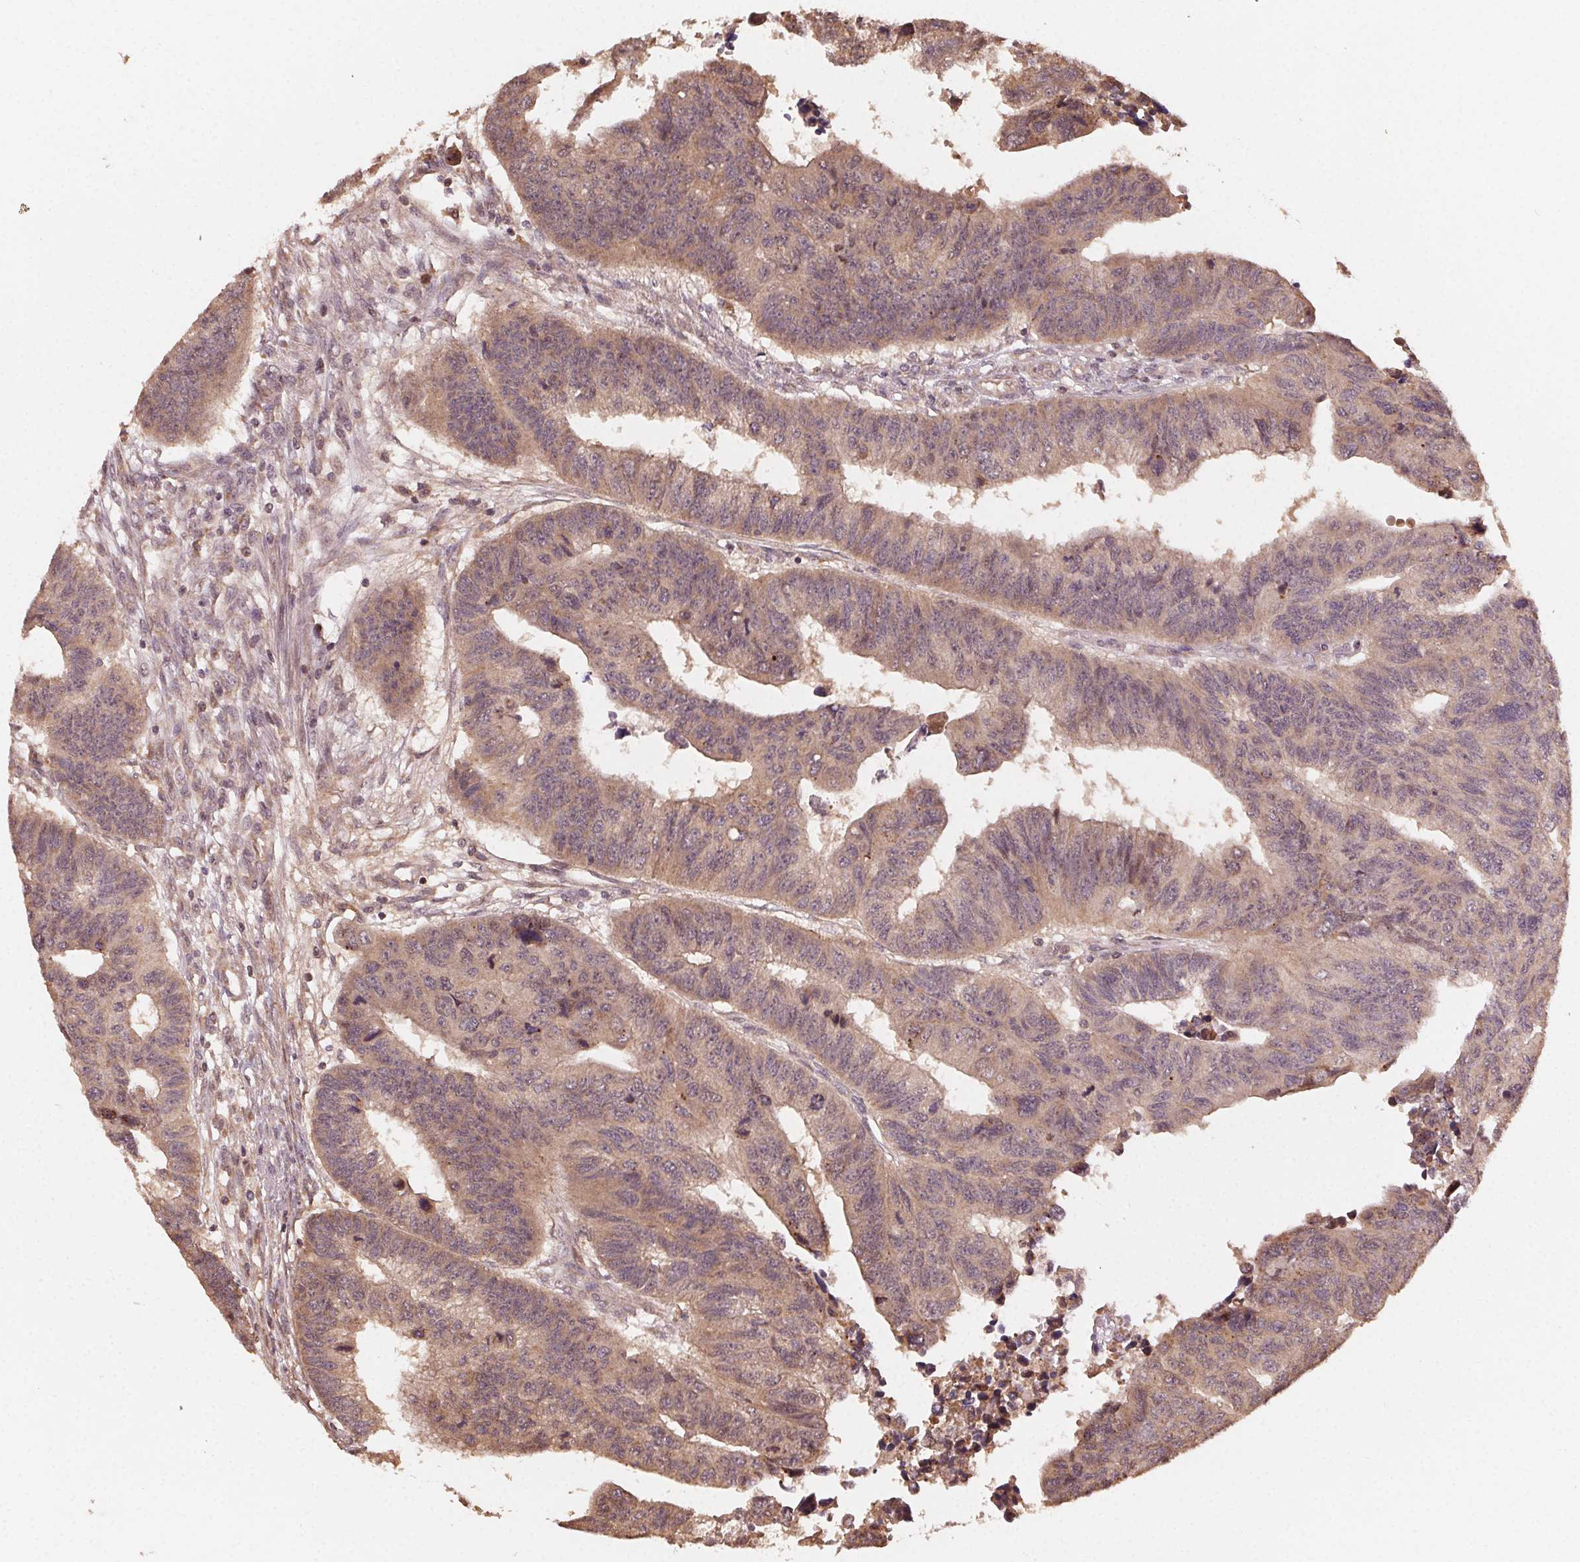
{"staining": {"intensity": "moderate", "quantity": ">75%", "location": "cytoplasmic/membranous"}, "tissue": "colorectal cancer", "cell_type": "Tumor cells", "image_type": "cancer", "snomed": [{"axis": "morphology", "description": "Adenocarcinoma, NOS"}, {"axis": "topography", "description": "Rectum"}], "caption": "Brown immunohistochemical staining in human colorectal cancer reveals moderate cytoplasmic/membranous staining in approximately >75% of tumor cells.", "gene": "WBP2", "patient": {"sex": "female", "age": 85}}